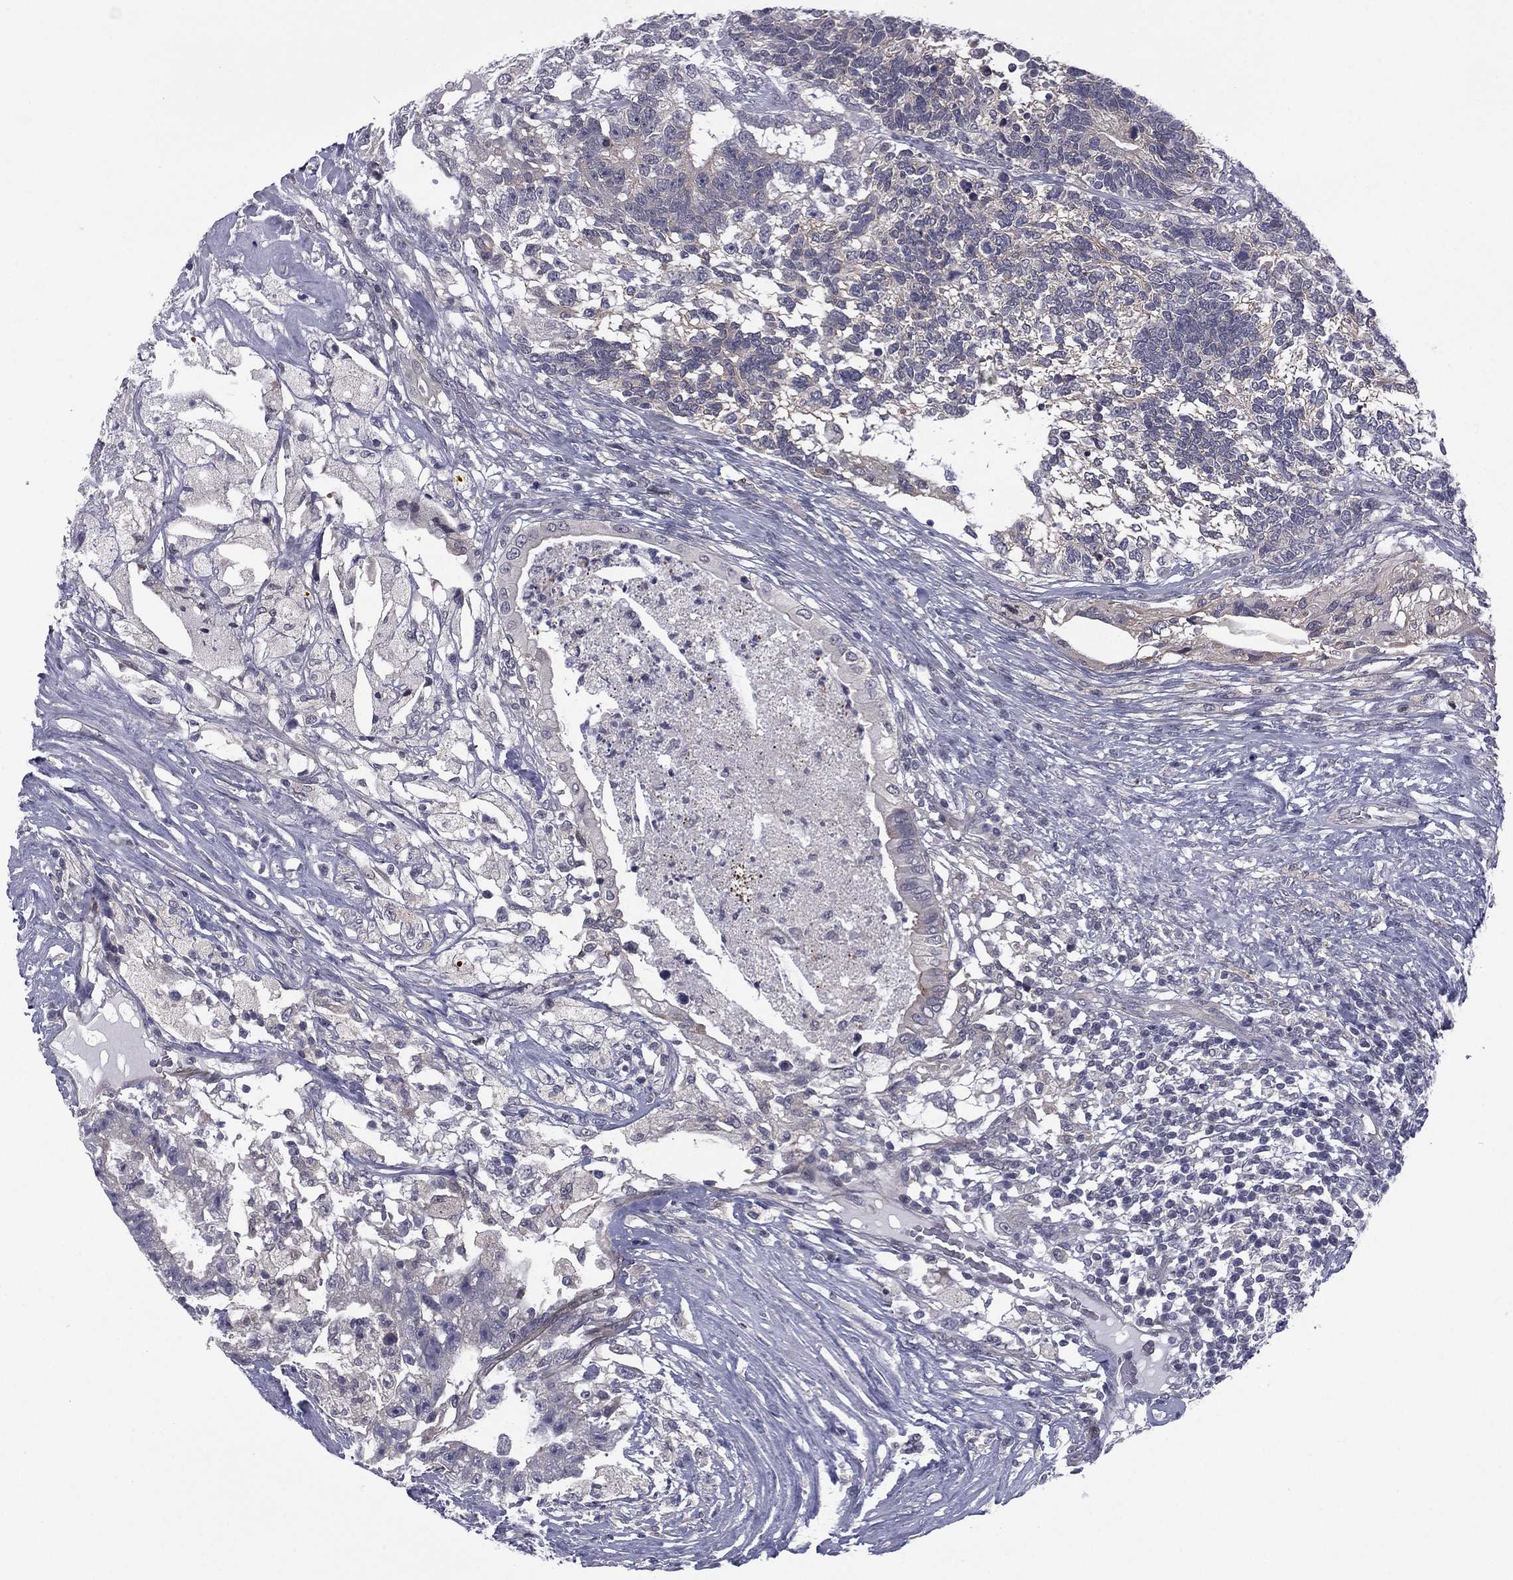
{"staining": {"intensity": "negative", "quantity": "none", "location": "none"}, "tissue": "testis cancer", "cell_type": "Tumor cells", "image_type": "cancer", "snomed": [{"axis": "morphology", "description": "Seminoma, NOS"}, {"axis": "morphology", "description": "Carcinoma, Embryonal, NOS"}, {"axis": "topography", "description": "Testis"}], "caption": "DAB (3,3'-diaminobenzidine) immunohistochemical staining of human testis embryonal carcinoma exhibits no significant positivity in tumor cells.", "gene": "ACTRT2", "patient": {"sex": "male", "age": 41}}